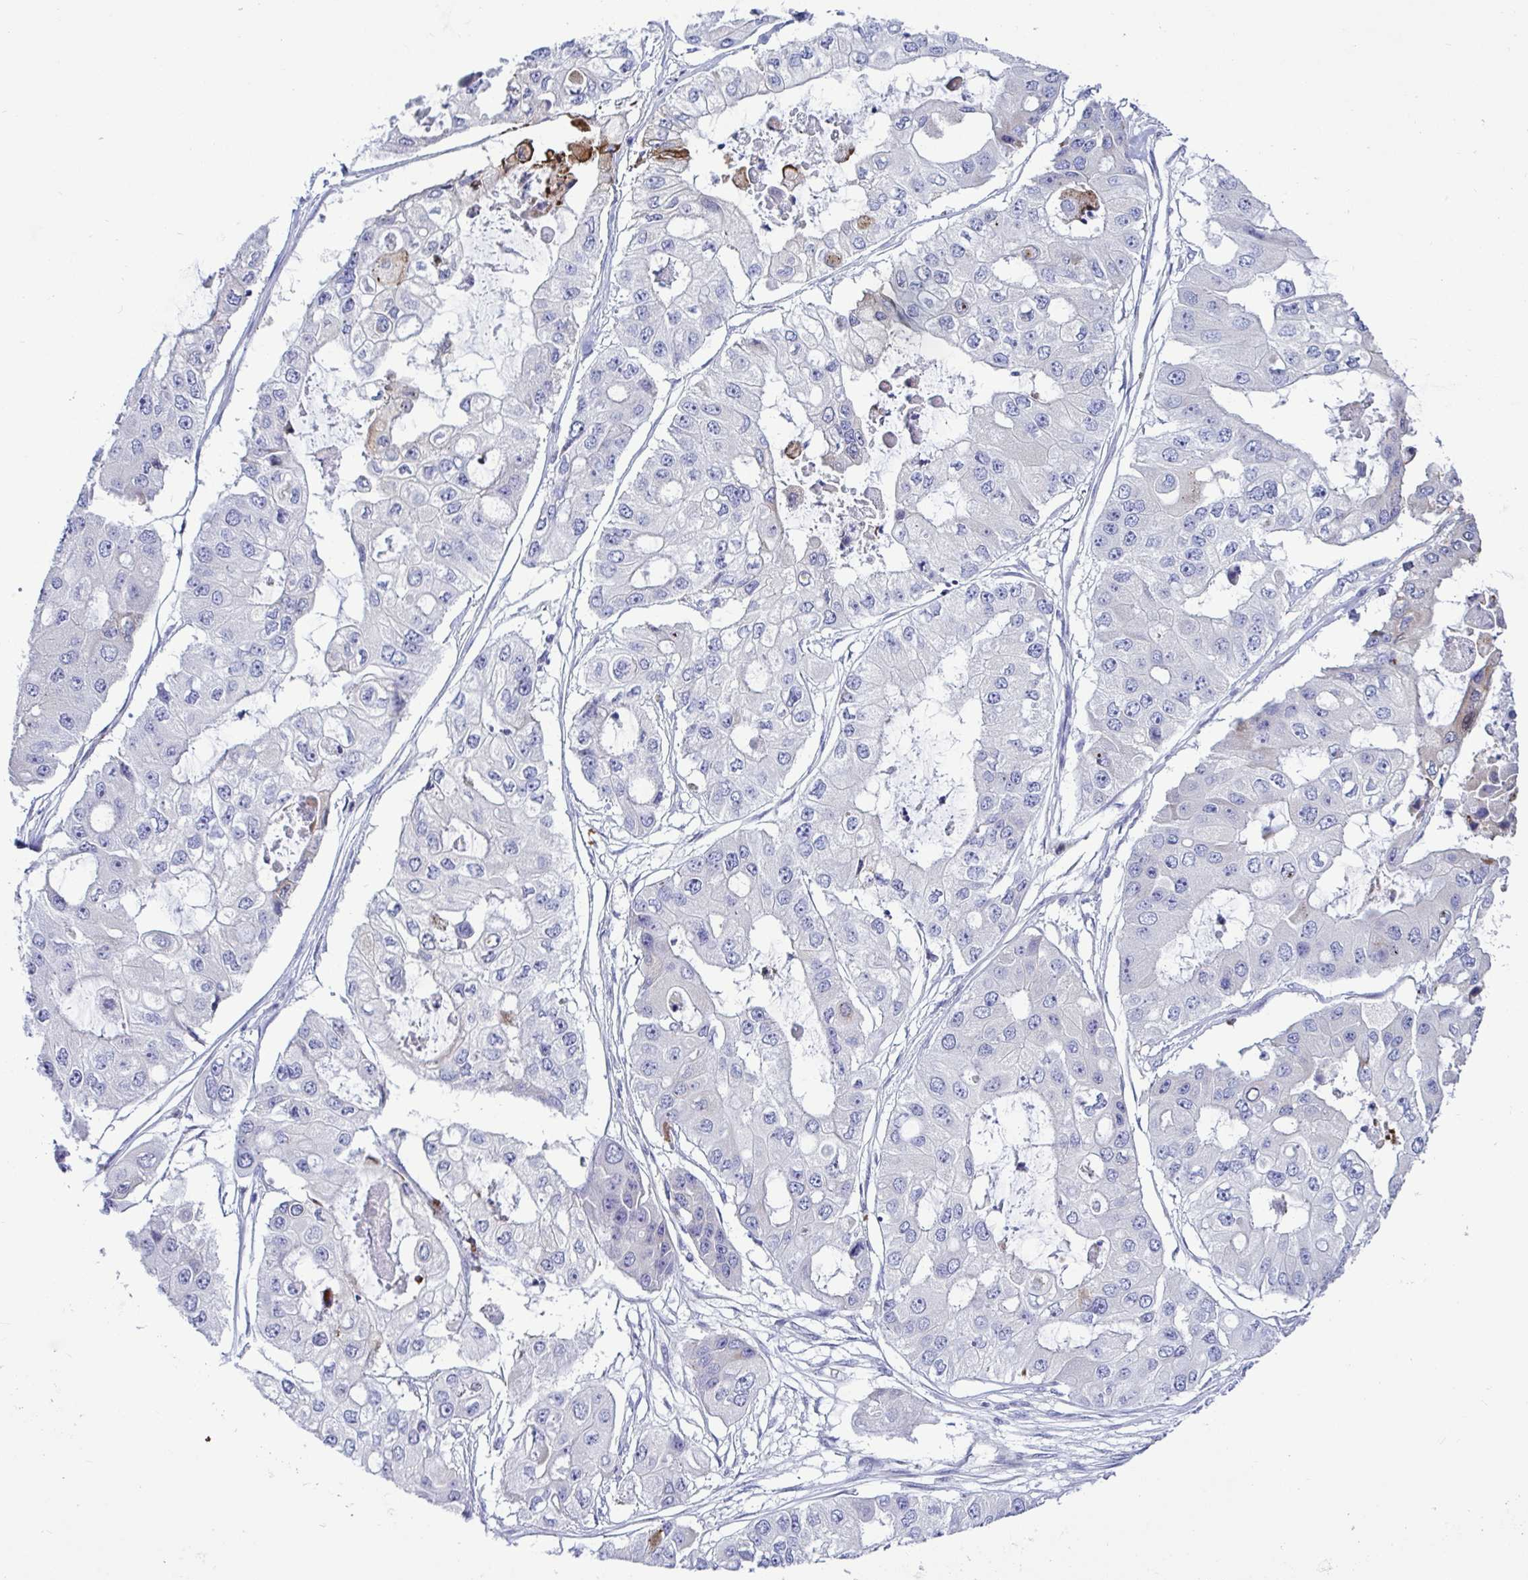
{"staining": {"intensity": "negative", "quantity": "none", "location": "none"}, "tissue": "ovarian cancer", "cell_type": "Tumor cells", "image_type": "cancer", "snomed": [{"axis": "morphology", "description": "Cystadenocarcinoma, serous, NOS"}, {"axis": "topography", "description": "Ovary"}], "caption": "An image of human ovarian serous cystadenocarcinoma is negative for staining in tumor cells.", "gene": "TFPI2", "patient": {"sex": "female", "age": 56}}